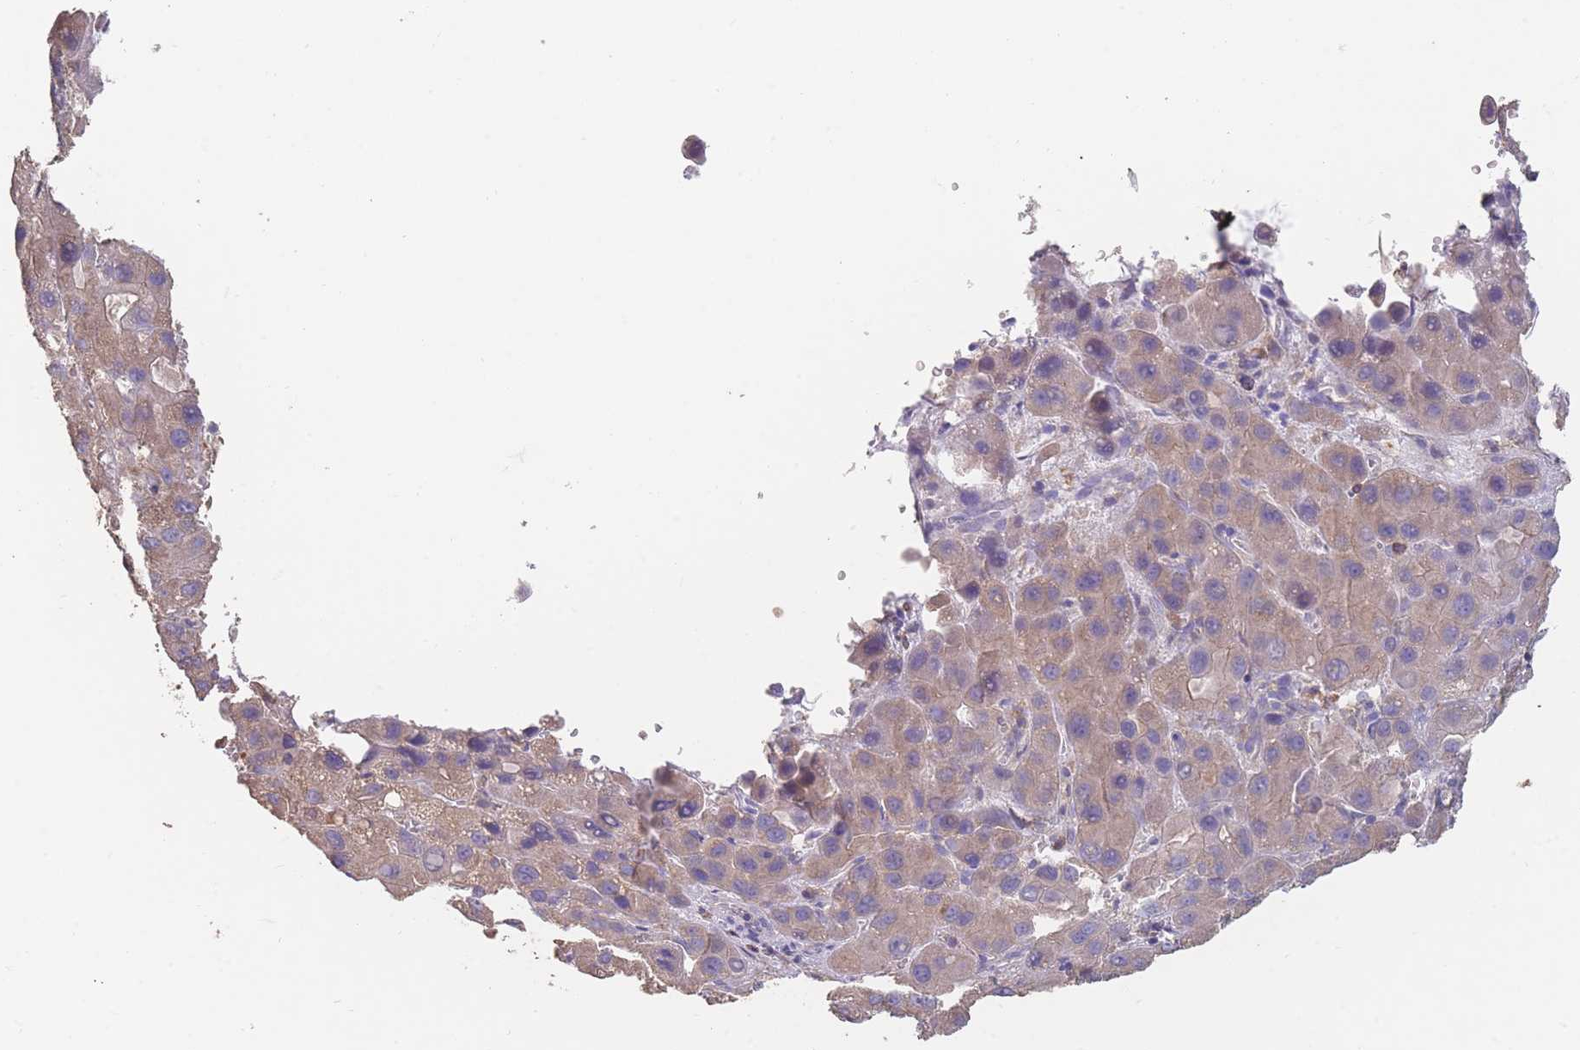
{"staining": {"intensity": "weak", "quantity": "25%-75%", "location": "cytoplasmic/membranous"}, "tissue": "liver cancer", "cell_type": "Tumor cells", "image_type": "cancer", "snomed": [{"axis": "morphology", "description": "Carcinoma, Hepatocellular, NOS"}, {"axis": "topography", "description": "Liver"}], "caption": "Approximately 25%-75% of tumor cells in liver hepatocellular carcinoma show weak cytoplasmic/membranous protein staining as visualized by brown immunohistochemical staining.", "gene": "CLEC12A", "patient": {"sex": "male", "age": 55}}